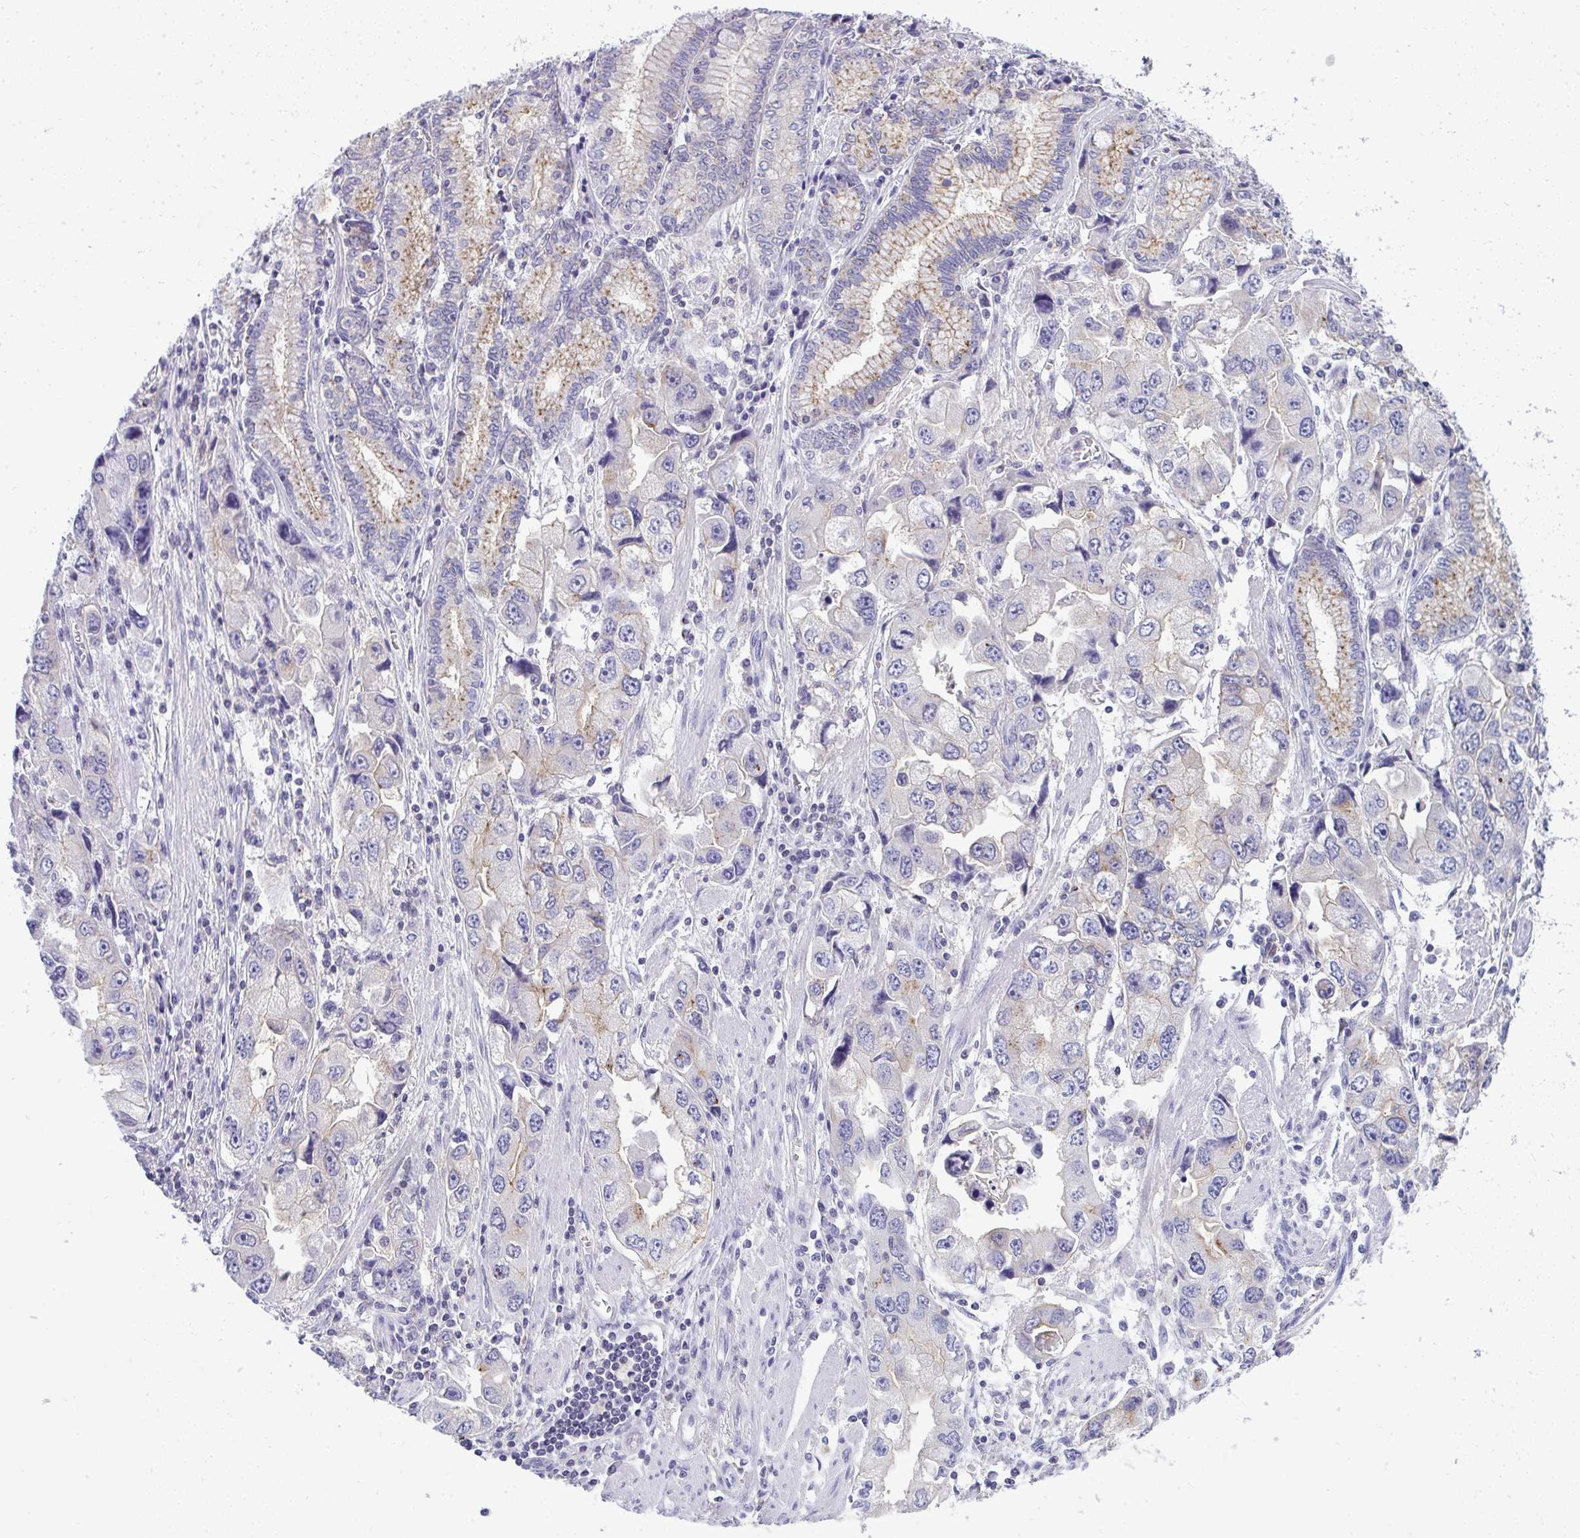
{"staining": {"intensity": "weak", "quantity": "<25%", "location": "cytoplasmic/membranous"}, "tissue": "stomach cancer", "cell_type": "Tumor cells", "image_type": "cancer", "snomed": [{"axis": "morphology", "description": "Adenocarcinoma, NOS"}, {"axis": "topography", "description": "Stomach, lower"}], "caption": "Protein analysis of stomach adenocarcinoma demonstrates no significant positivity in tumor cells.", "gene": "VPS4B", "patient": {"sex": "female", "age": 93}}